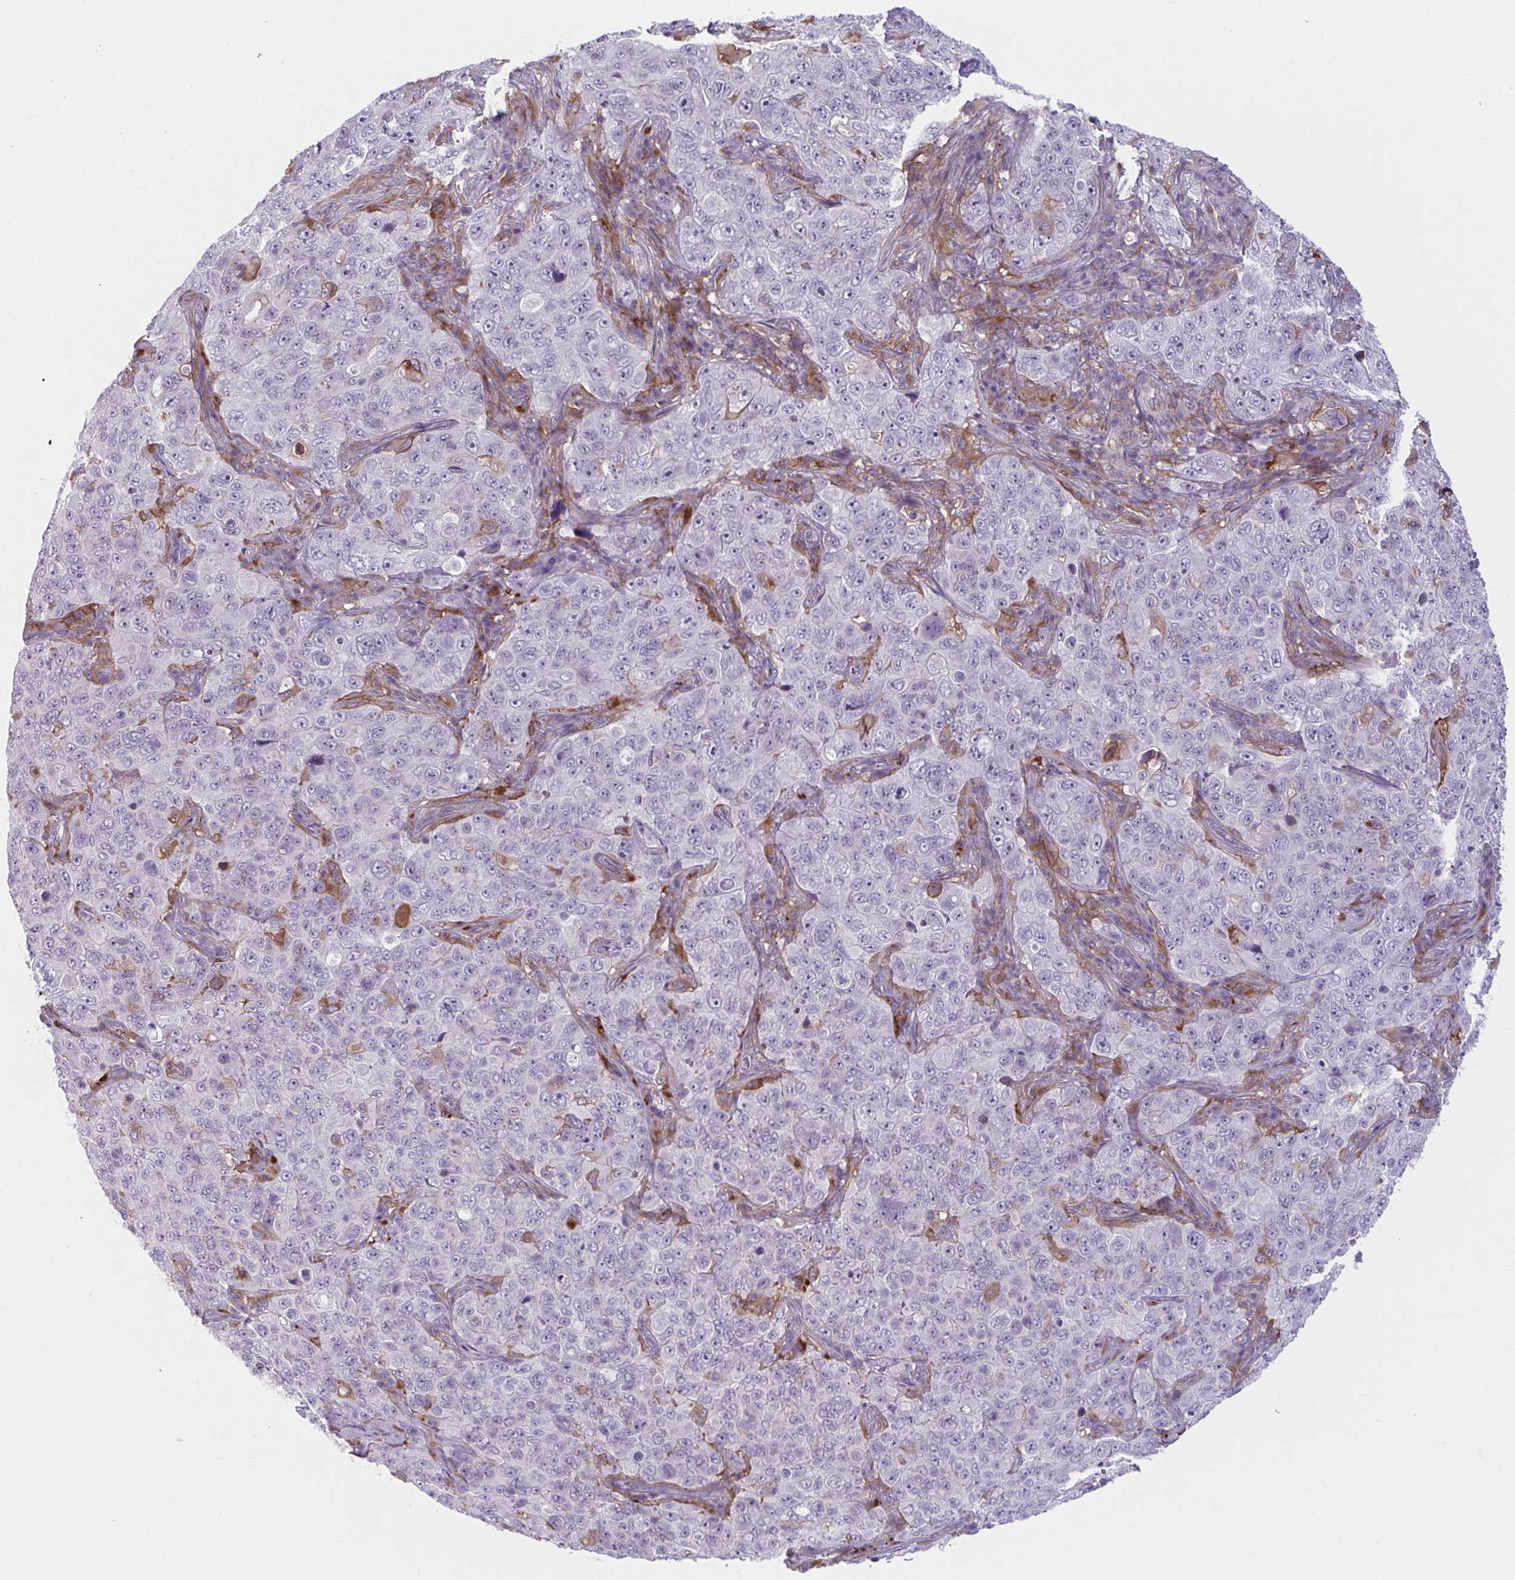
{"staining": {"intensity": "negative", "quantity": "none", "location": "none"}, "tissue": "pancreatic cancer", "cell_type": "Tumor cells", "image_type": "cancer", "snomed": [{"axis": "morphology", "description": "Adenocarcinoma, NOS"}, {"axis": "topography", "description": "Pancreas"}], "caption": "This is a micrograph of IHC staining of pancreatic cancer (adenocarcinoma), which shows no staining in tumor cells. (Stains: DAB (3,3'-diaminobenzidine) immunohistochemistry with hematoxylin counter stain, Microscopy: brightfield microscopy at high magnification).", "gene": "ADAT3", "patient": {"sex": "male", "age": 68}}